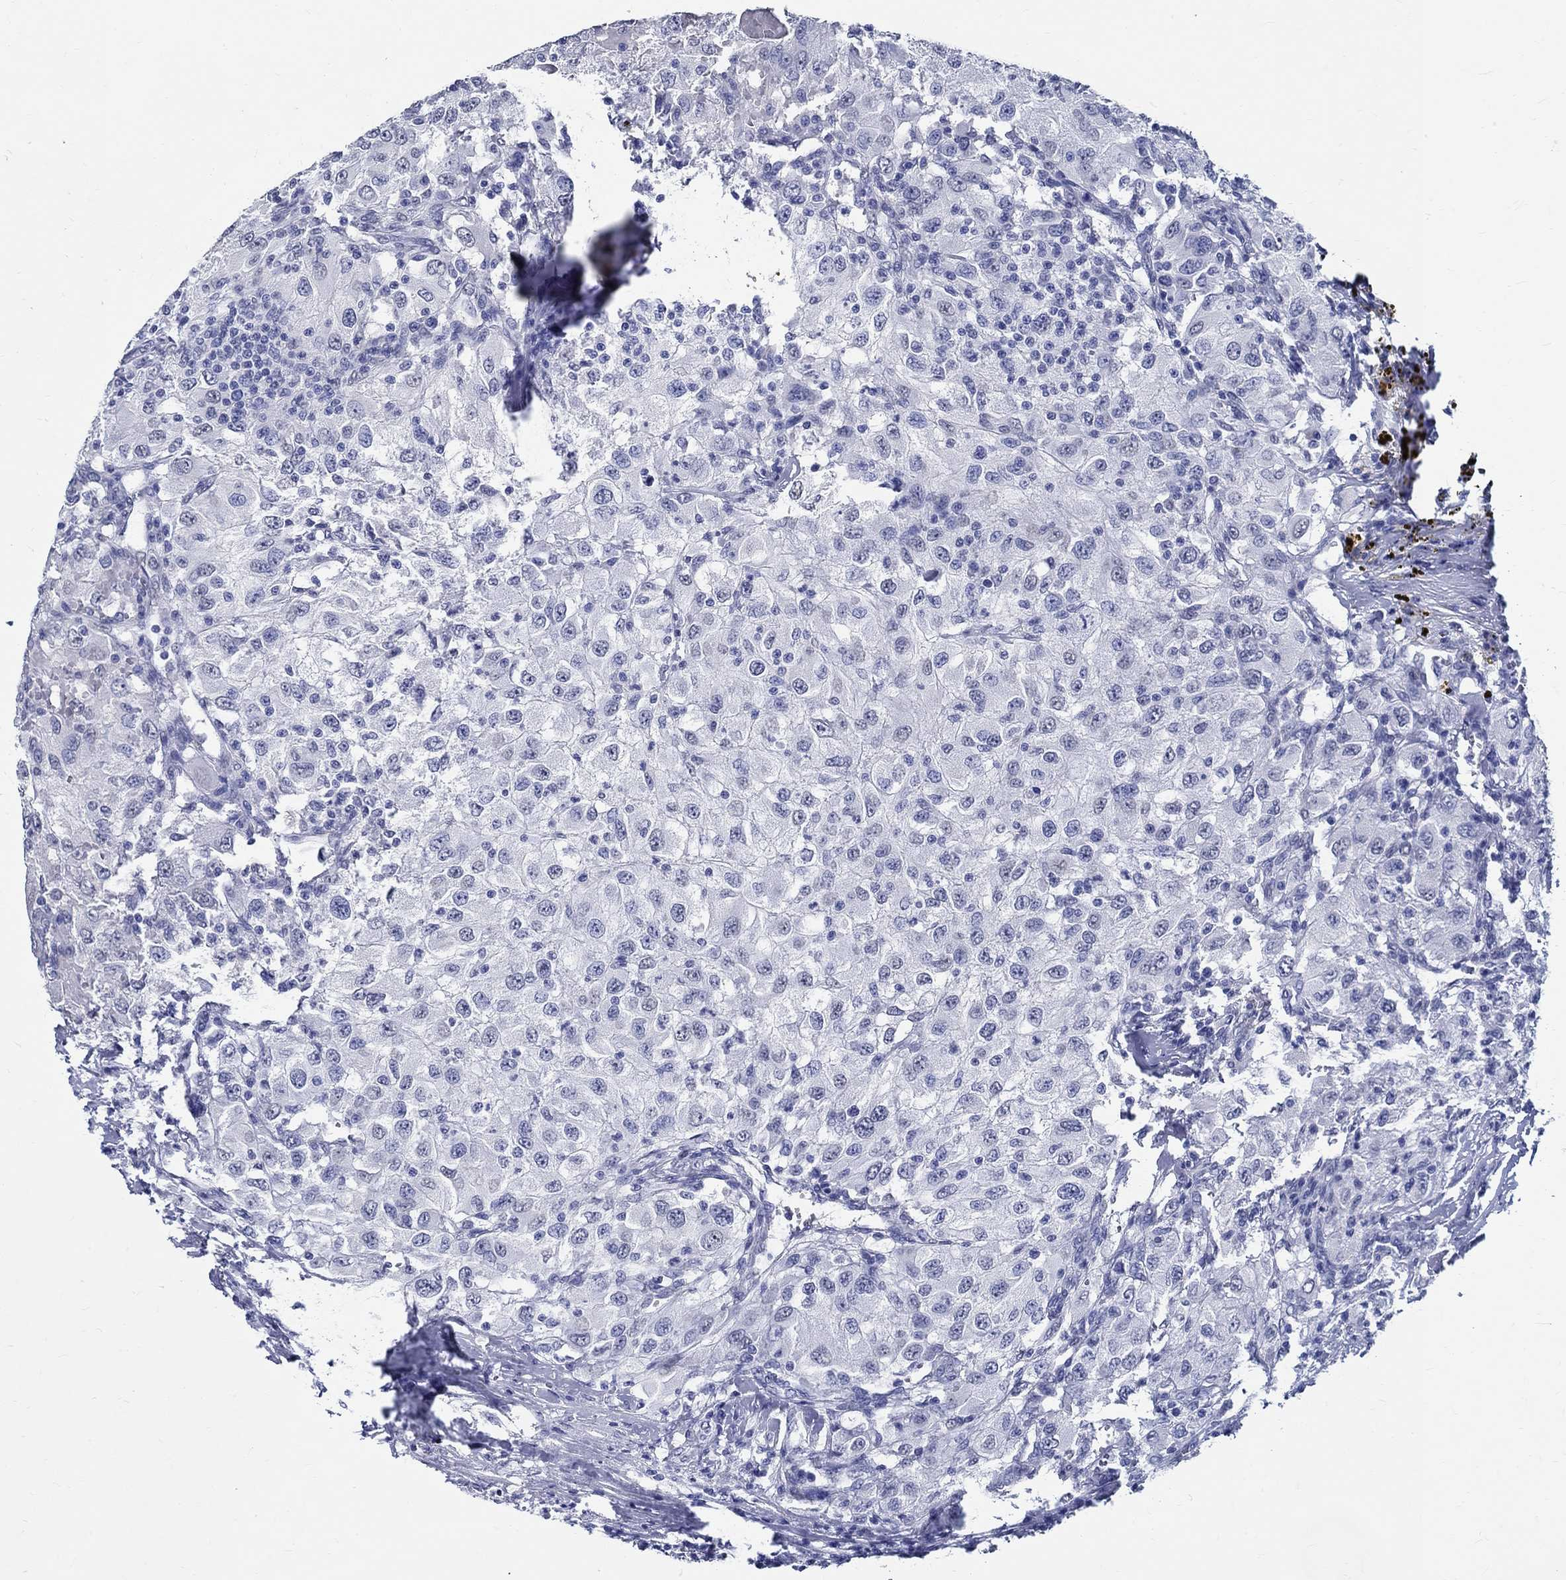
{"staining": {"intensity": "negative", "quantity": "none", "location": "none"}, "tissue": "renal cancer", "cell_type": "Tumor cells", "image_type": "cancer", "snomed": [{"axis": "morphology", "description": "Adenocarcinoma, NOS"}, {"axis": "topography", "description": "Kidney"}], "caption": "High magnification brightfield microscopy of renal cancer stained with DAB (3,3'-diaminobenzidine) (brown) and counterstained with hematoxylin (blue): tumor cells show no significant positivity. (DAB IHC visualized using brightfield microscopy, high magnification).", "gene": "TSPAN16", "patient": {"sex": "female", "age": 67}}